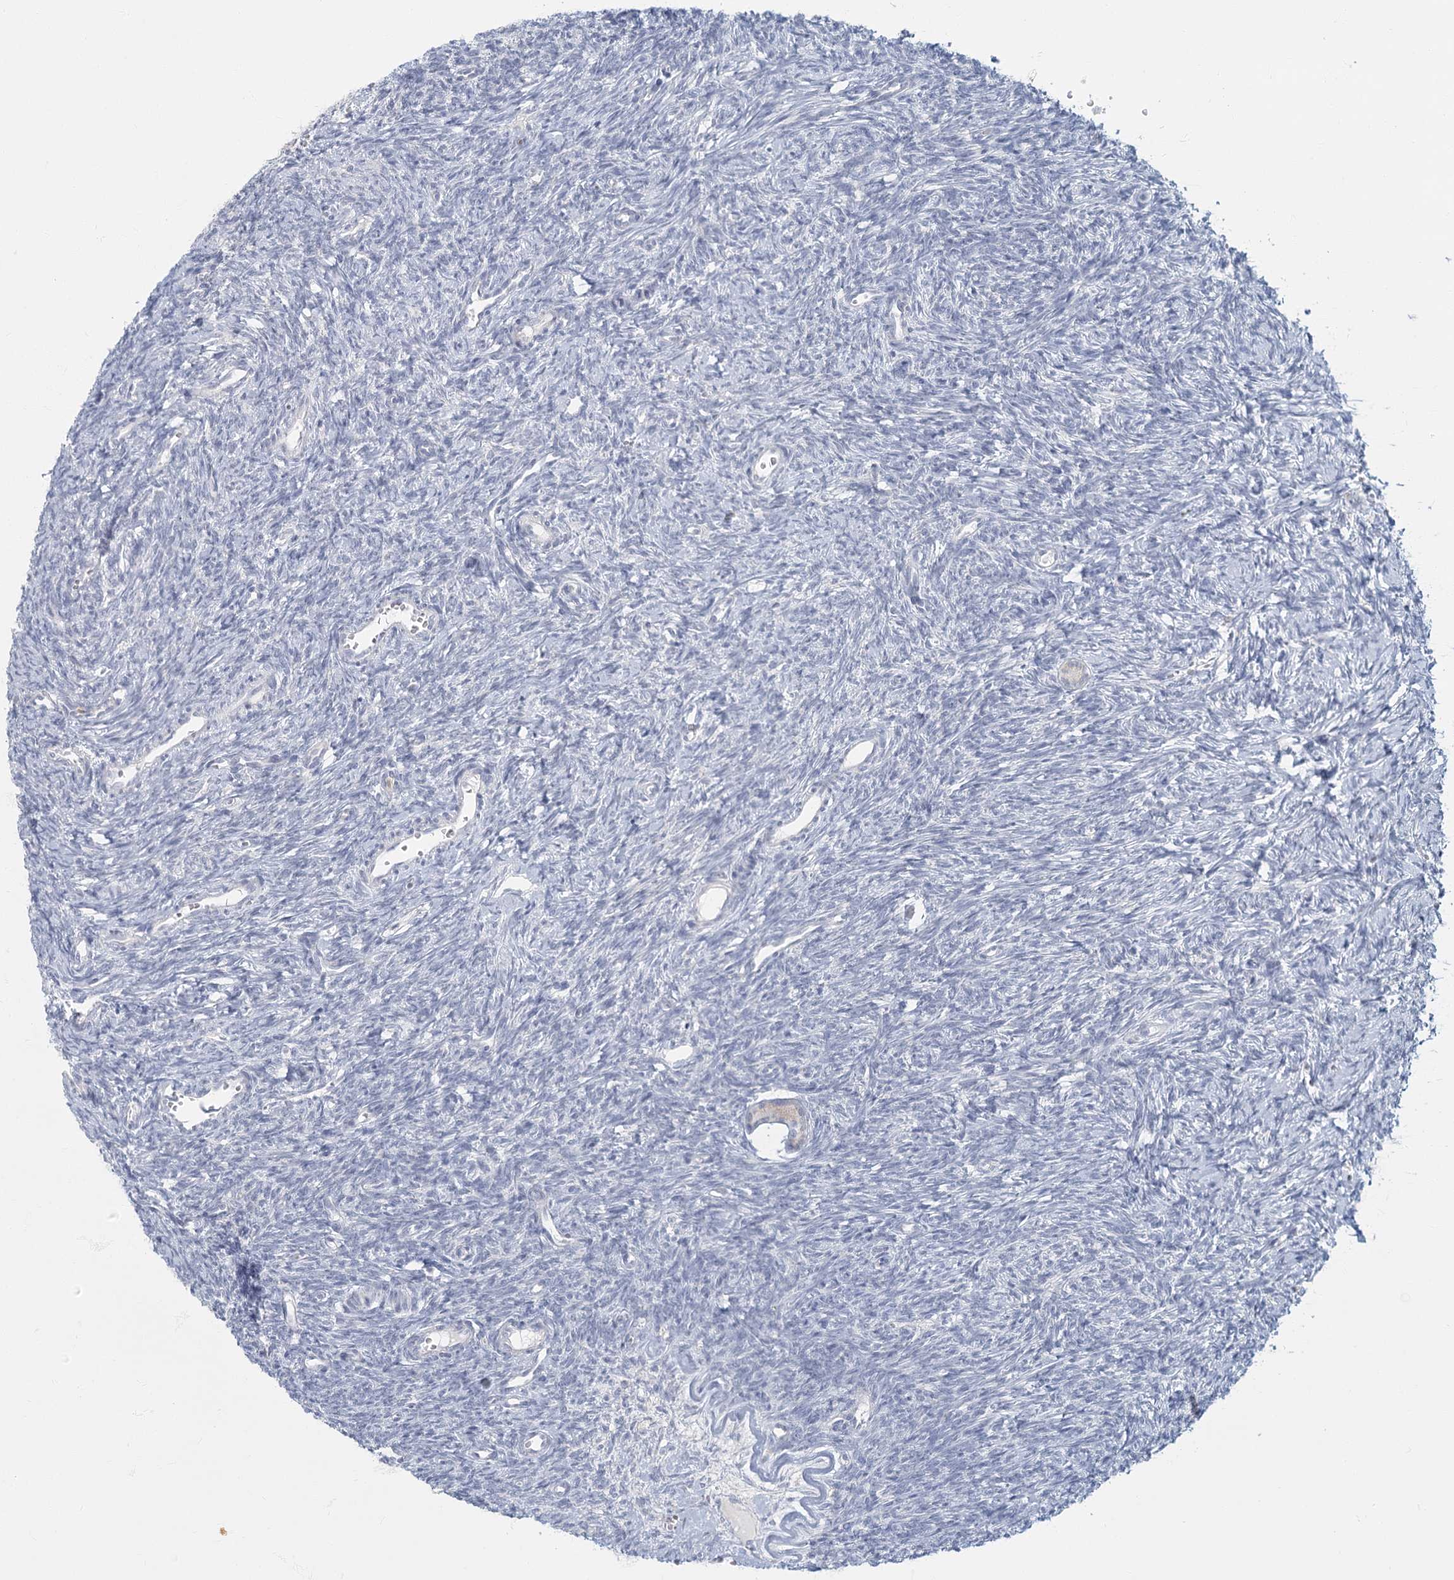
{"staining": {"intensity": "negative", "quantity": "none", "location": "none"}, "tissue": "ovary", "cell_type": "Follicle cells", "image_type": "normal", "snomed": [{"axis": "morphology", "description": "Normal tissue, NOS"}, {"axis": "topography", "description": "Ovary"}], "caption": "The image demonstrates no significant positivity in follicle cells of ovary.", "gene": "FAM110C", "patient": {"sex": "female", "age": 39}}